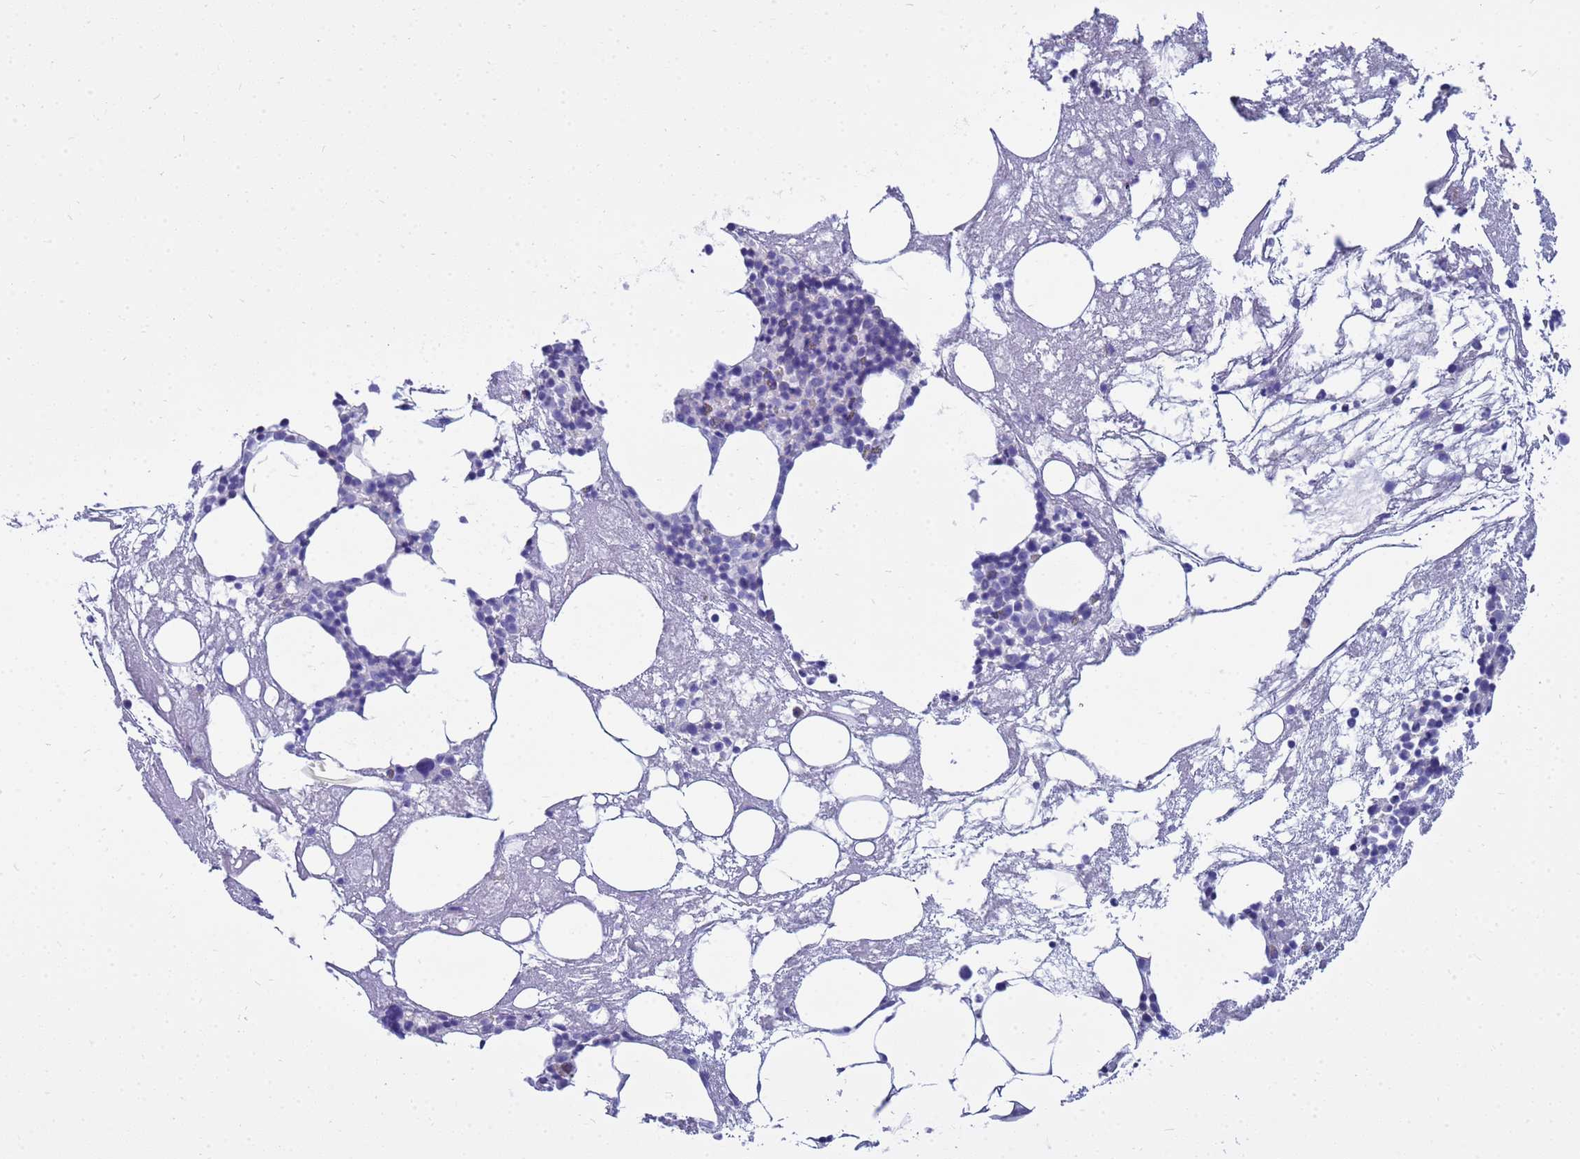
{"staining": {"intensity": "negative", "quantity": "none", "location": "none"}, "tissue": "bone marrow", "cell_type": "Hematopoietic cells", "image_type": "normal", "snomed": [{"axis": "morphology", "description": "Normal tissue, NOS"}, {"axis": "topography", "description": "Bone marrow"}], "caption": "This is an immunohistochemistry (IHC) image of unremarkable human bone marrow. There is no staining in hematopoietic cells.", "gene": "SYCN", "patient": {"sex": "male", "age": 78}}